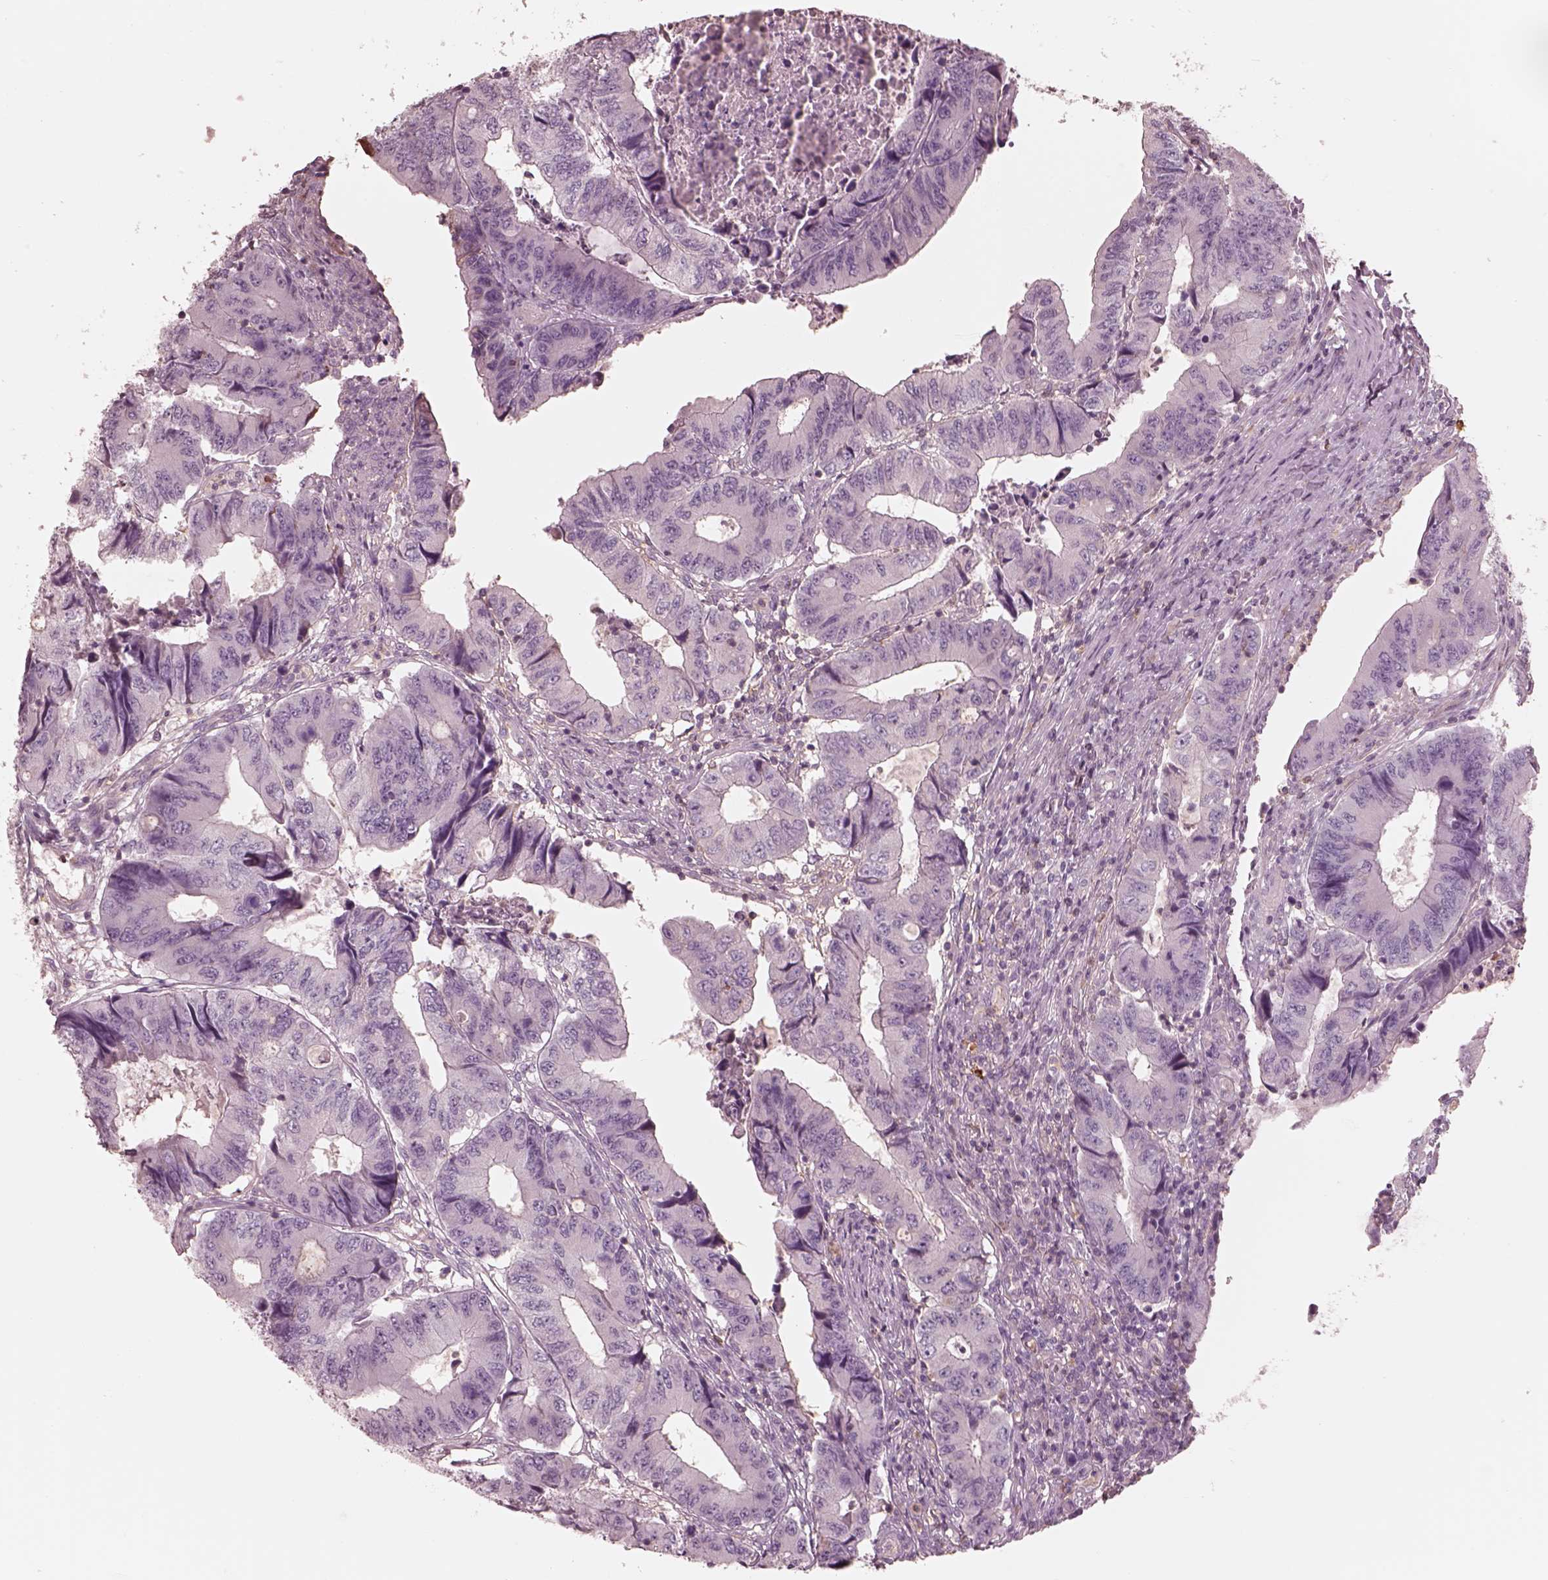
{"staining": {"intensity": "negative", "quantity": "none", "location": "none"}, "tissue": "colorectal cancer", "cell_type": "Tumor cells", "image_type": "cancer", "snomed": [{"axis": "morphology", "description": "Adenocarcinoma, NOS"}, {"axis": "topography", "description": "Colon"}], "caption": "This photomicrograph is of colorectal cancer stained with IHC to label a protein in brown with the nuclei are counter-stained blue. There is no expression in tumor cells.", "gene": "GPRIN1", "patient": {"sex": "male", "age": 53}}